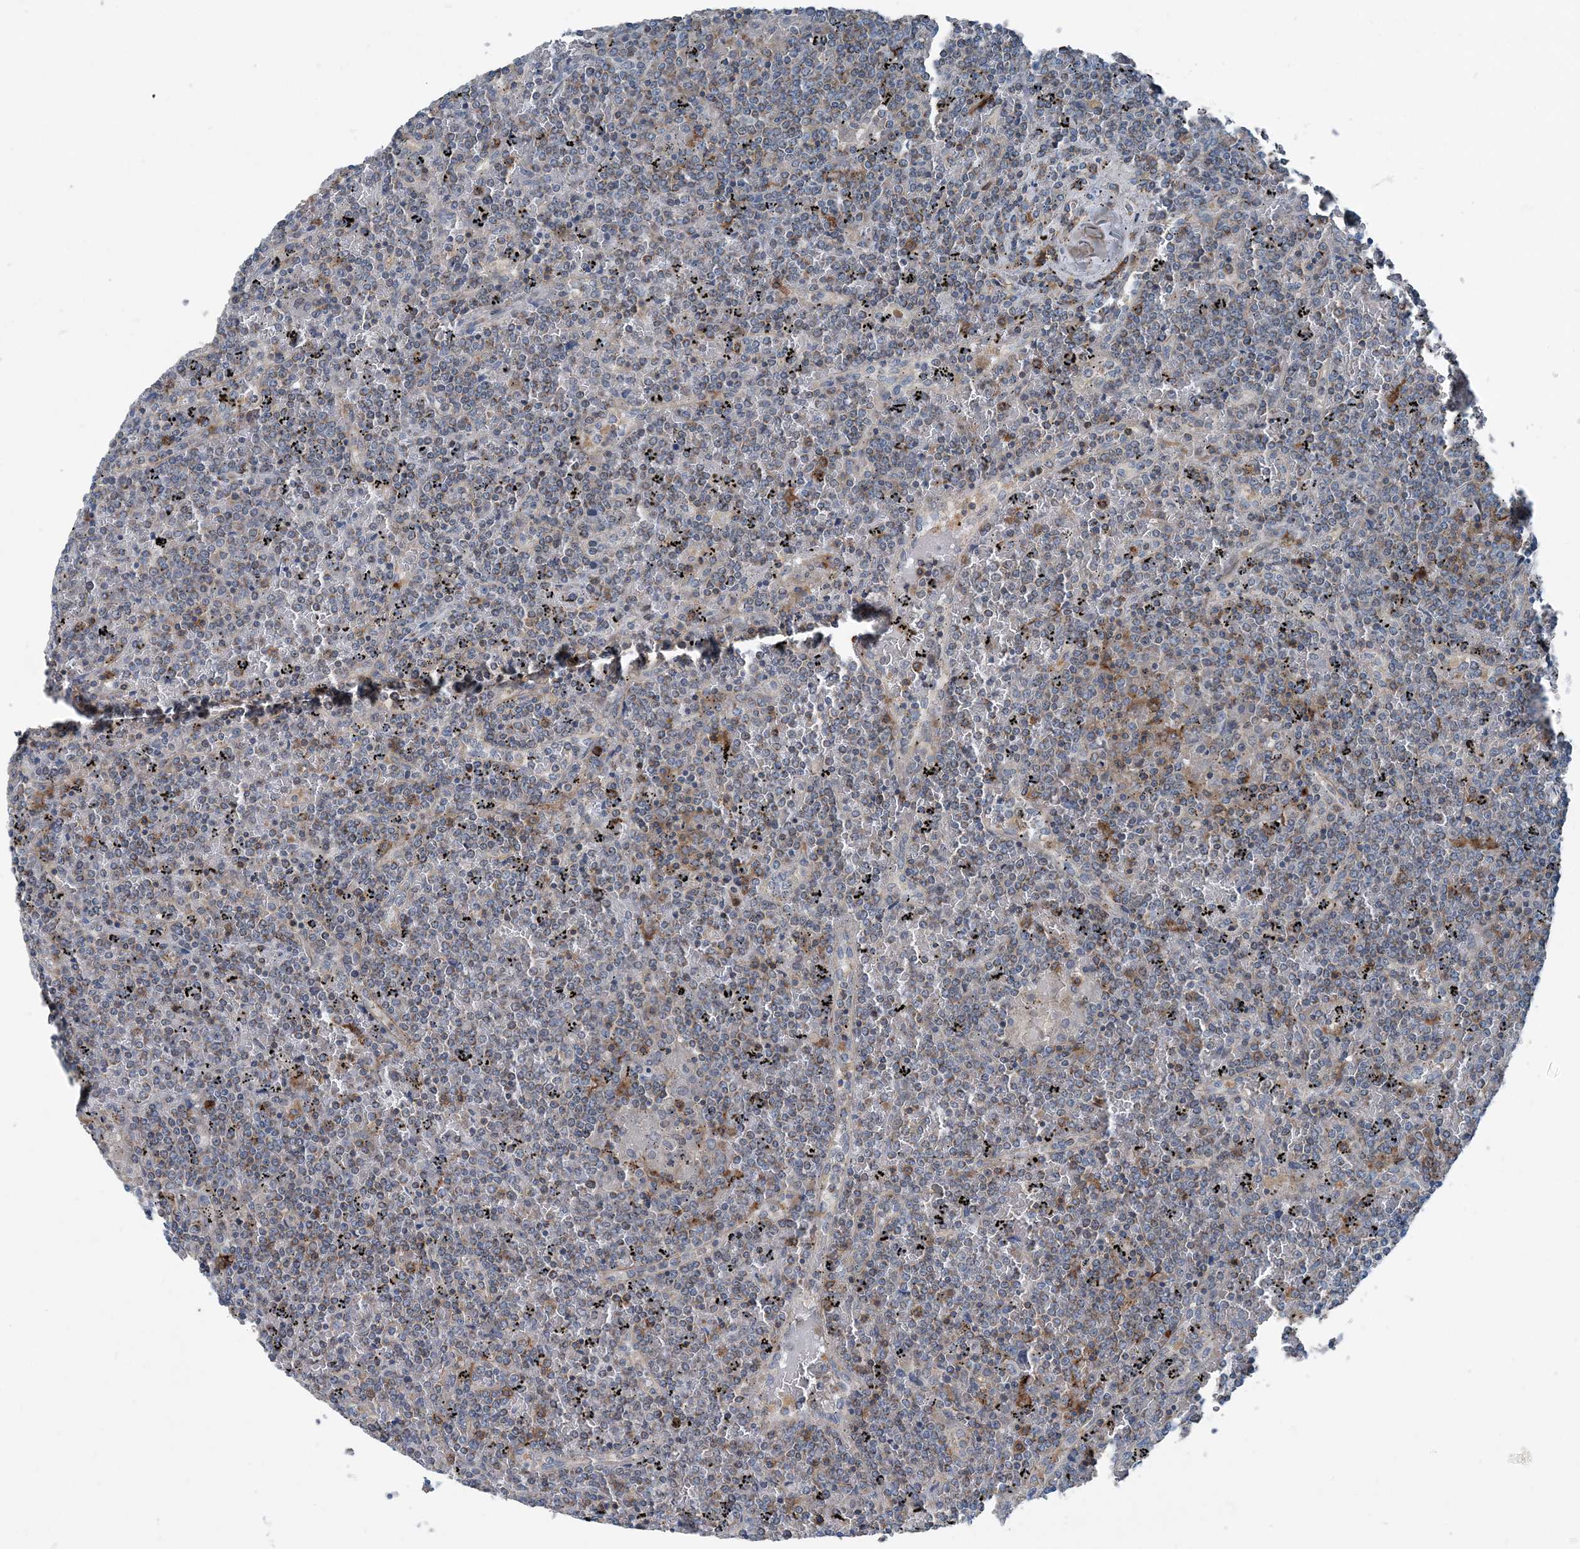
{"staining": {"intensity": "negative", "quantity": "none", "location": "none"}, "tissue": "lymphoma", "cell_type": "Tumor cells", "image_type": "cancer", "snomed": [{"axis": "morphology", "description": "Malignant lymphoma, non-Hodgkin's type, Low grade"}, {"axis": "topography", "description": "Spleen"}], "caption": "The micrograph reveals no staining of tumor cells in lymphoma.", "gene": "DGUOK", "patient": {"sex": "female", "age": 19}}